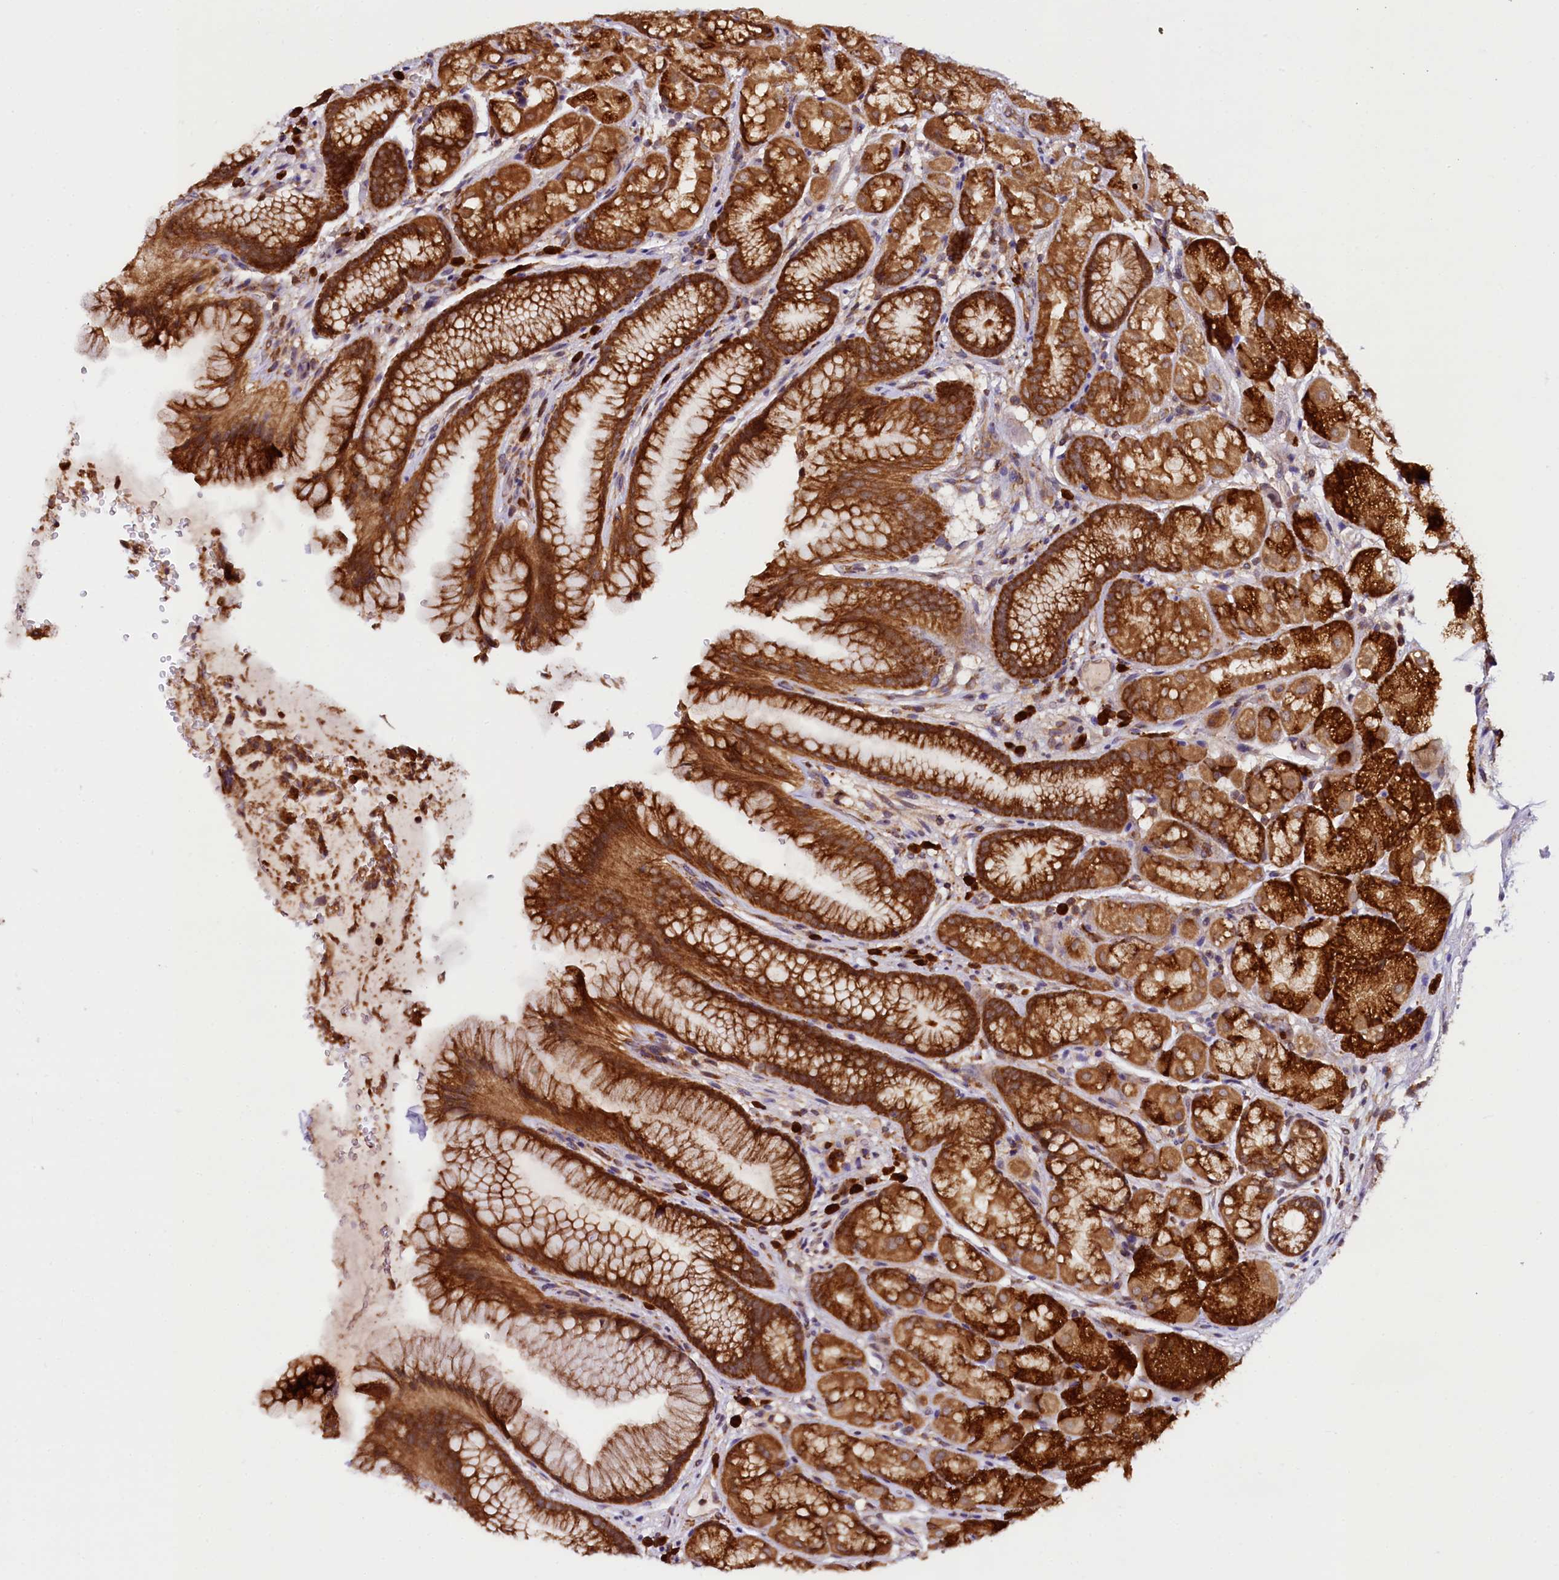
{"staining": {"intensity": "strong", "quantity": ">75%", "location": "cytoplasmic/membranous"}, "tissue": "stomach", "cell_type": "Glandular cells", "image_type": "normal", "snomed": [{"axis": "morphology", "description": "Normal tissue, NOS"}, {"axis": "topography", "description": "Stomach"}], "caption": "Immunohistochemical staining of unremarkable stomach displays >75% levels of strong cytoplasmic/membranous protein staining in approximately >75% of glandular cells. The staining was performed using DAB (3,3'-diaminobenzidine), with brown indicating positive protein expression. Nuclei are stained blue with hematoxylin.", "gene": "UFM1", "patient": {"sex": "male", "age": 63}}